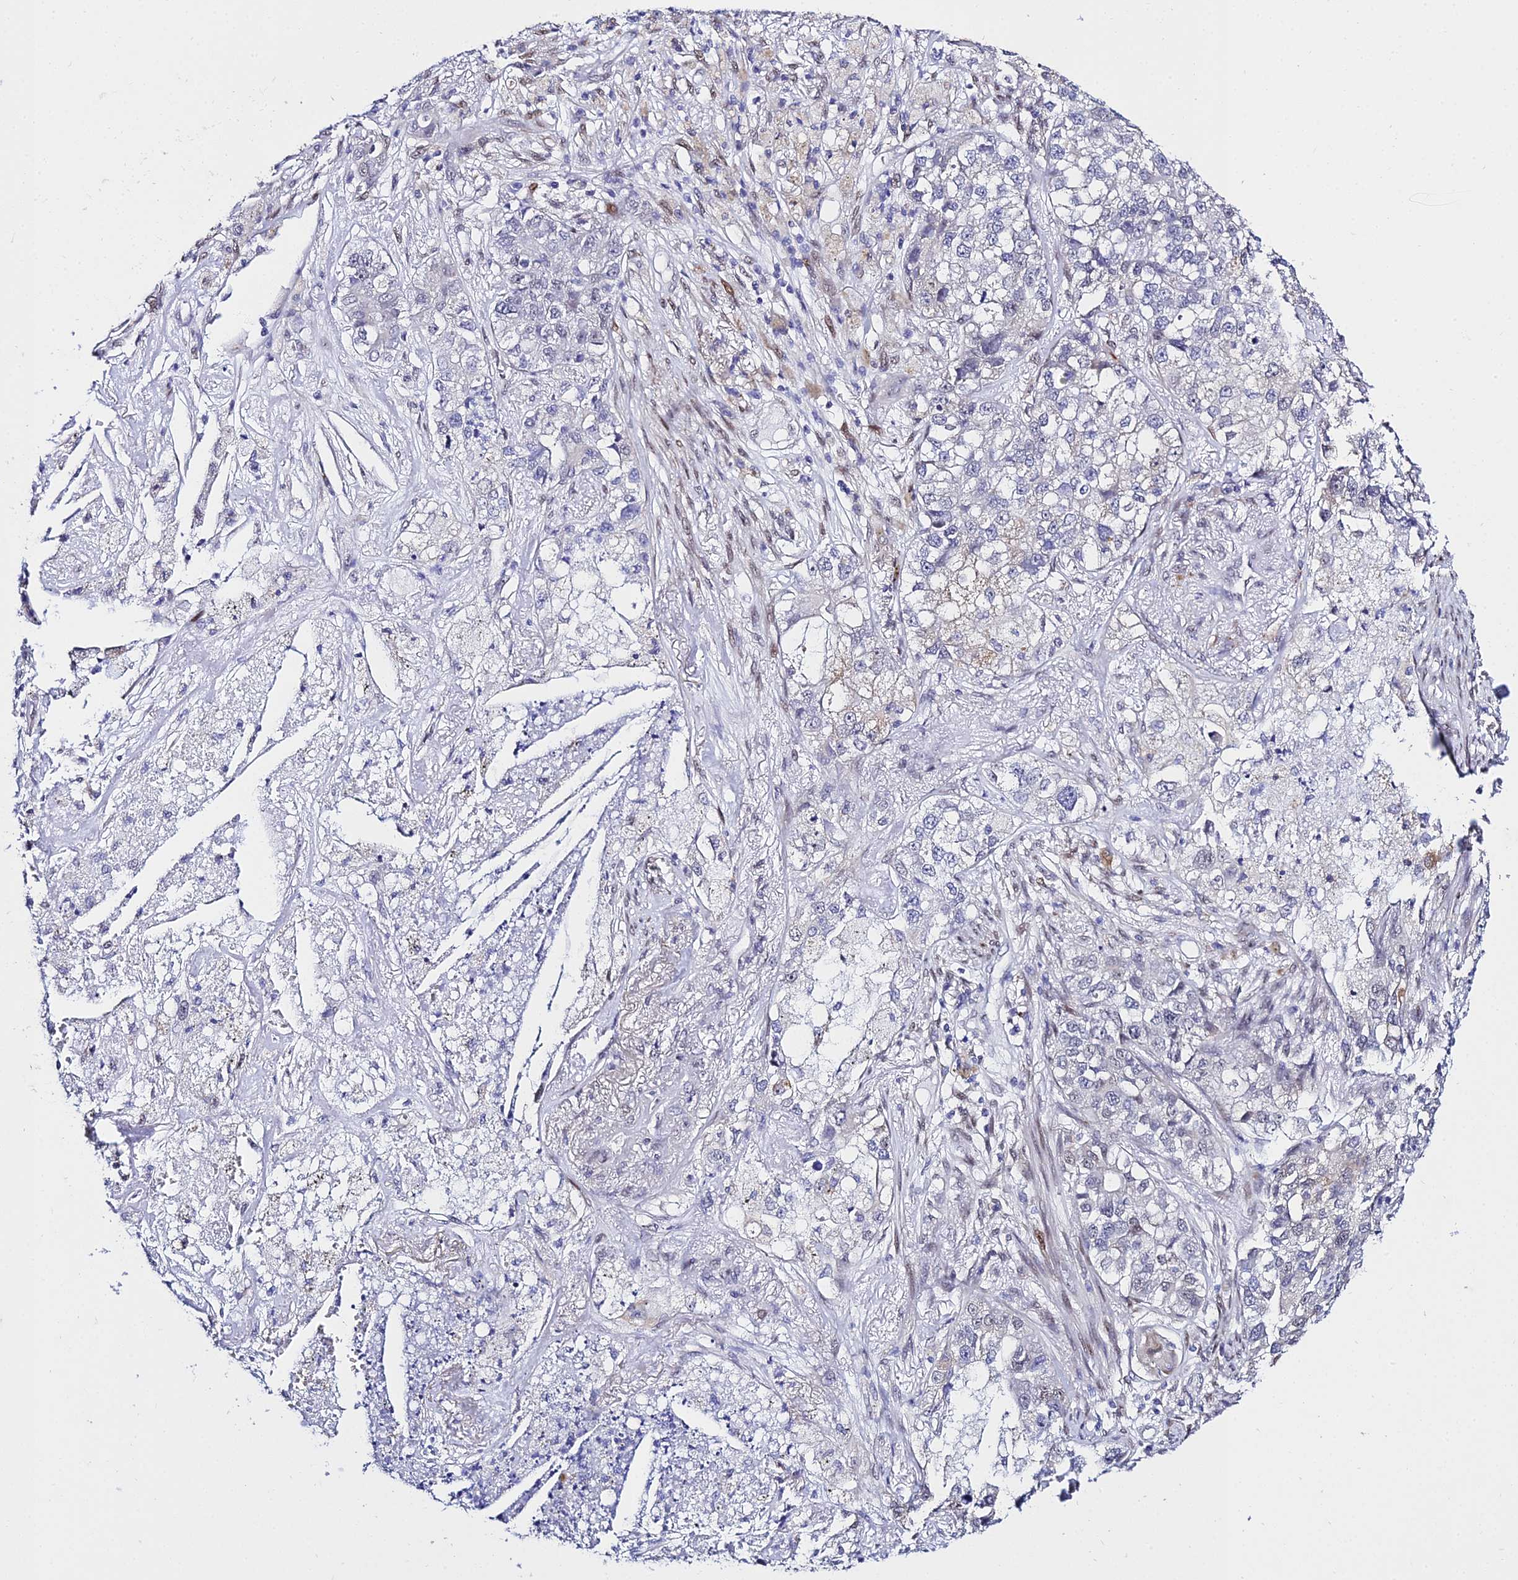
{"staining": {"intensity": "negative", "quantity": "none", "location": "none"}, "tissue": "lung cancer", "cell_type": "Tumor cells", "image_type": "cancer", "snomed": [{"axis": "morphology", "description": "Adenocarcinoma, NOS"}, {"axis": "topography", "description": "Lung"}], "caption": "Immunohistochemistry micrograph of neoplastic tissue: human lung cancer (adenocarcinoma) stained with DAB (3,3'-diaminobenzidine) demonstrates no significant protein expression in tumor cells.", "gene": "POFUT2", "patient": {"sex": "male", "age": 49}}